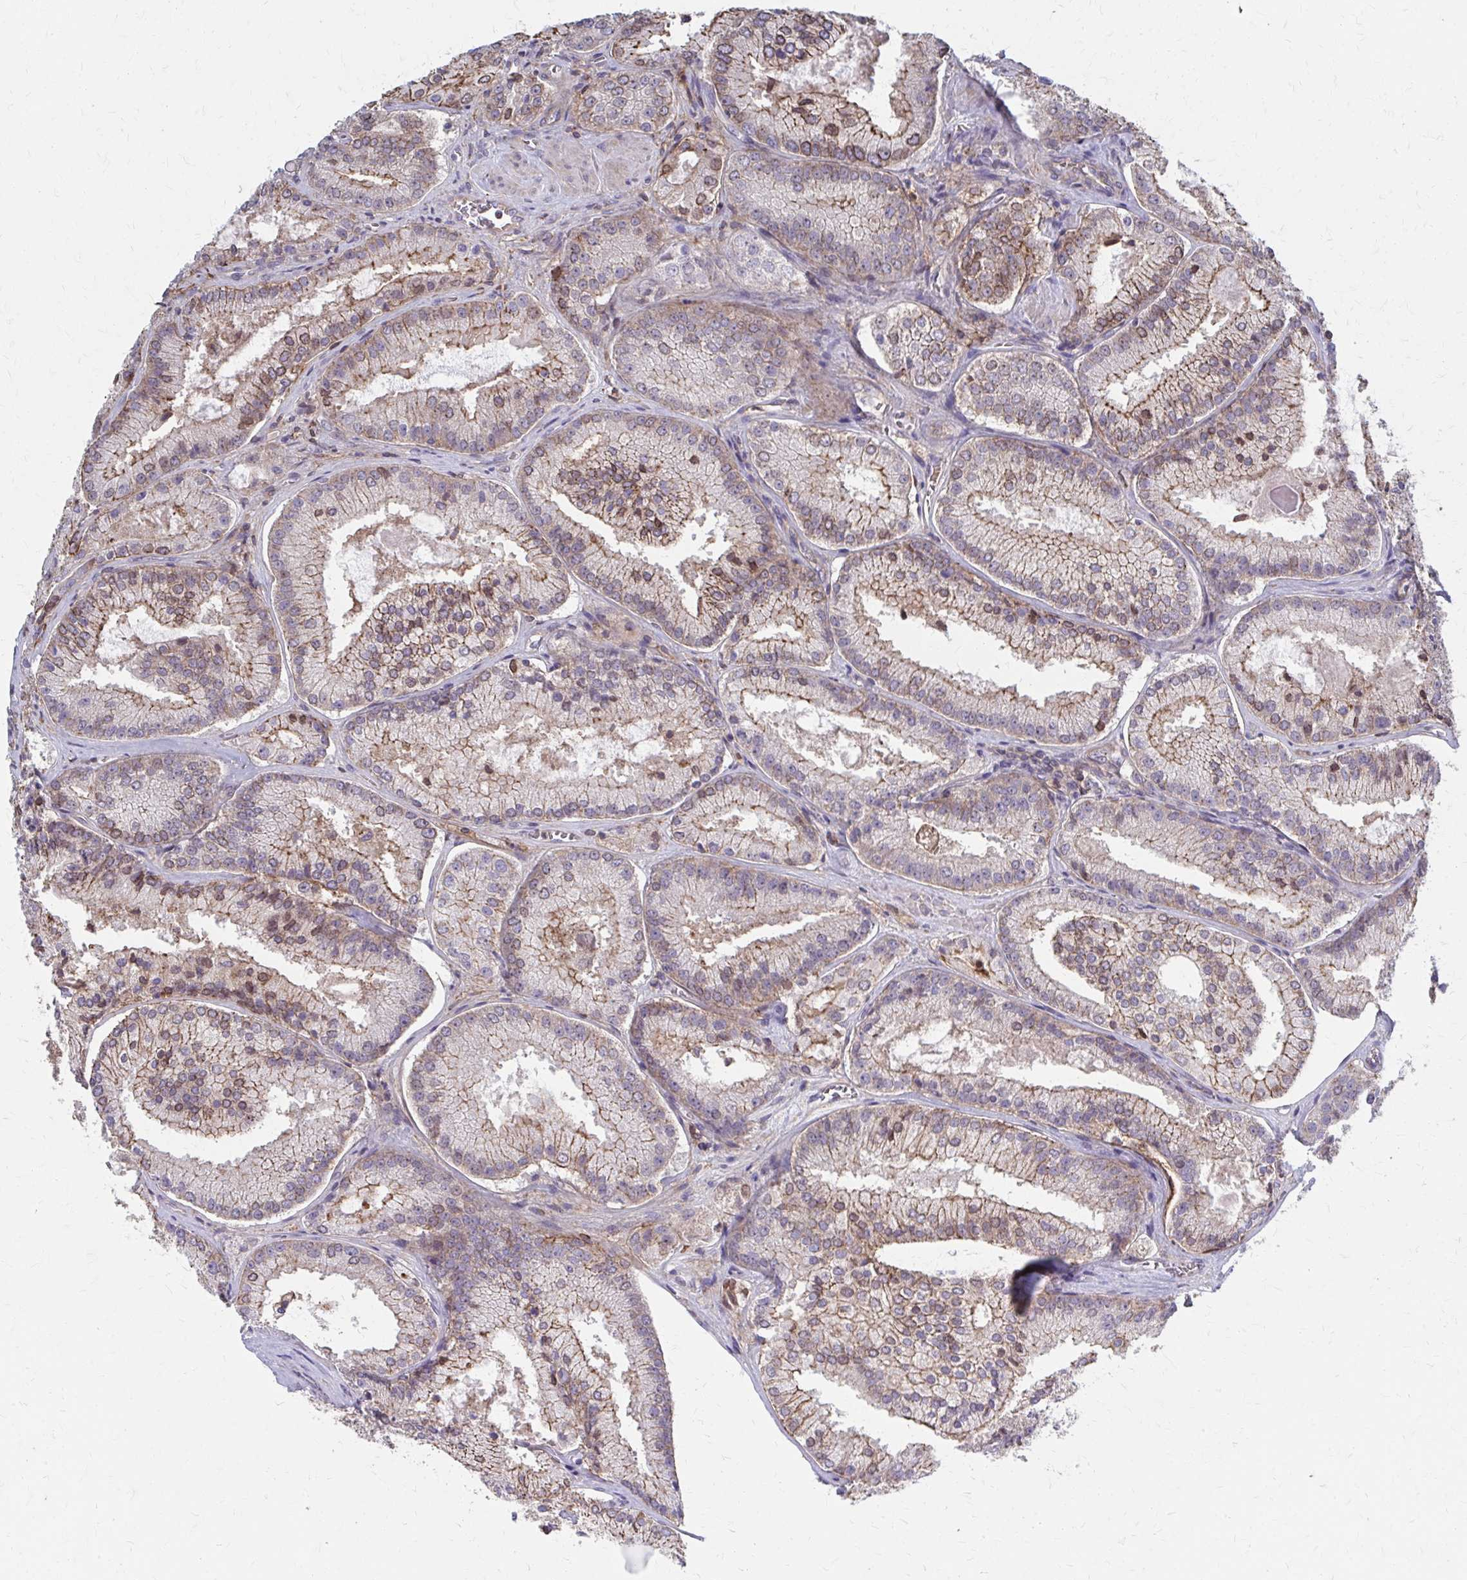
{"staining": {"intensity": "weak", "quantity": "25%-75%", "location": "cytoplasmic/membranous"}, "tissue": "prostate cancer", "cell_type": "Tumor cells", "image_type": "cancer", "snomed": [{"axis": "morphology", "description": "Adenocarcinoma, High grade"}, {"axis": "topography", "description": "Prostate"}], "caption": "Protein expression analysis of human prostate cancer reveals weak cytoplasmic/membranous positivity in approximately 25%-75% of tumor cells. The staining was performed using DAB, with brown indicating positive protein expression. Nuclei are stained blue with hematoxylin.", "gene": "MMP14", "patient": {"sex": "male", "age": 73}}